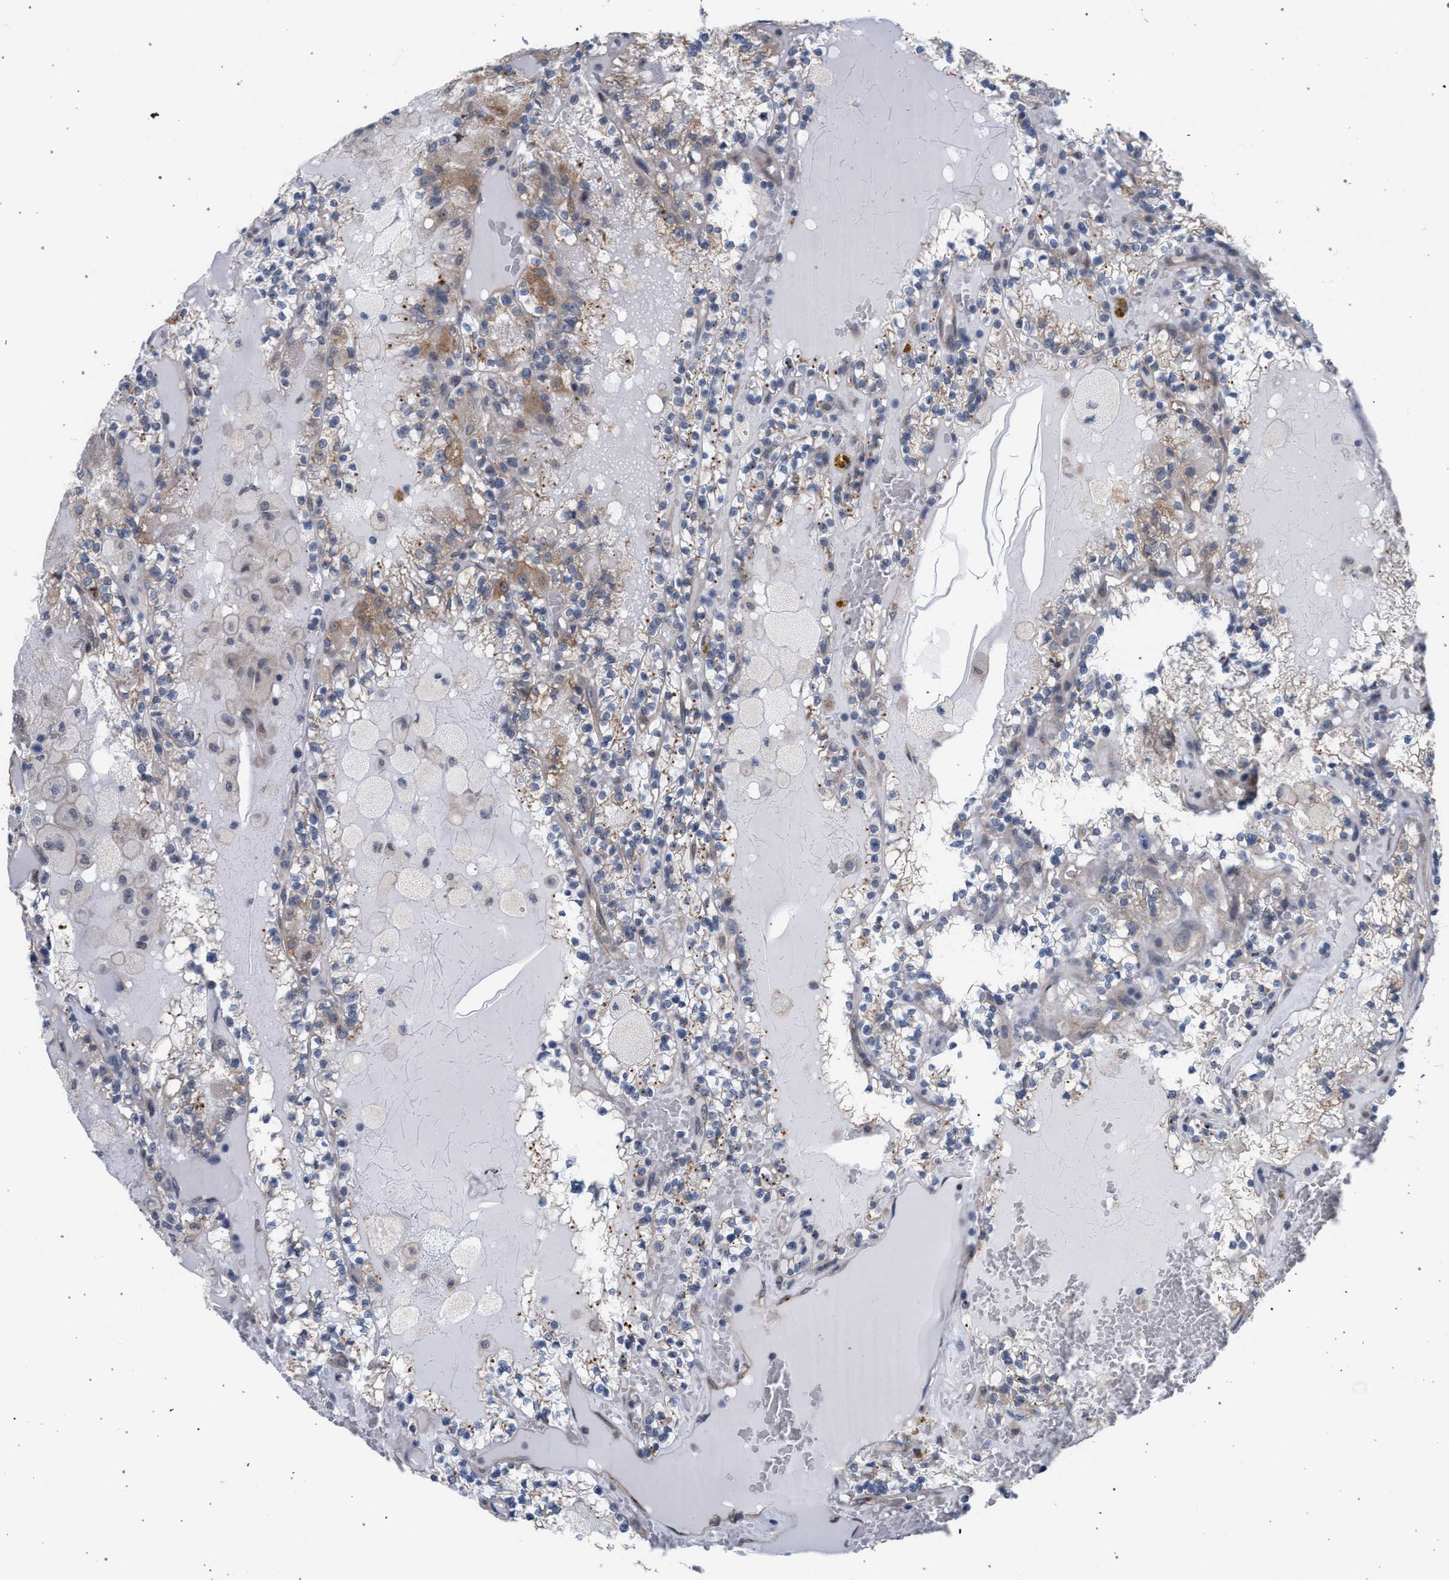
{"staining": {"intensity": "moderate", "quantity": "<25%", "location": "cytoplasmic/membranous"}, "tissue": "renal cancer", "cell_type": "Tumor cells", "image_type": "cancer", "snomed": [{"axis": "morphology", "description": "Adenocarcinoma, NOS"}, {"axis": "topography", "description": "Kidney"}], "caption": "The photomicrograph reveals immunohistochemical staining of renal cancer. There is moderate cytoplasmic/membranous staining is identified in approximately <25% of tumor cells.", "gene": "ARPC5L", "patient": {"sex": "female", "age": 56}}